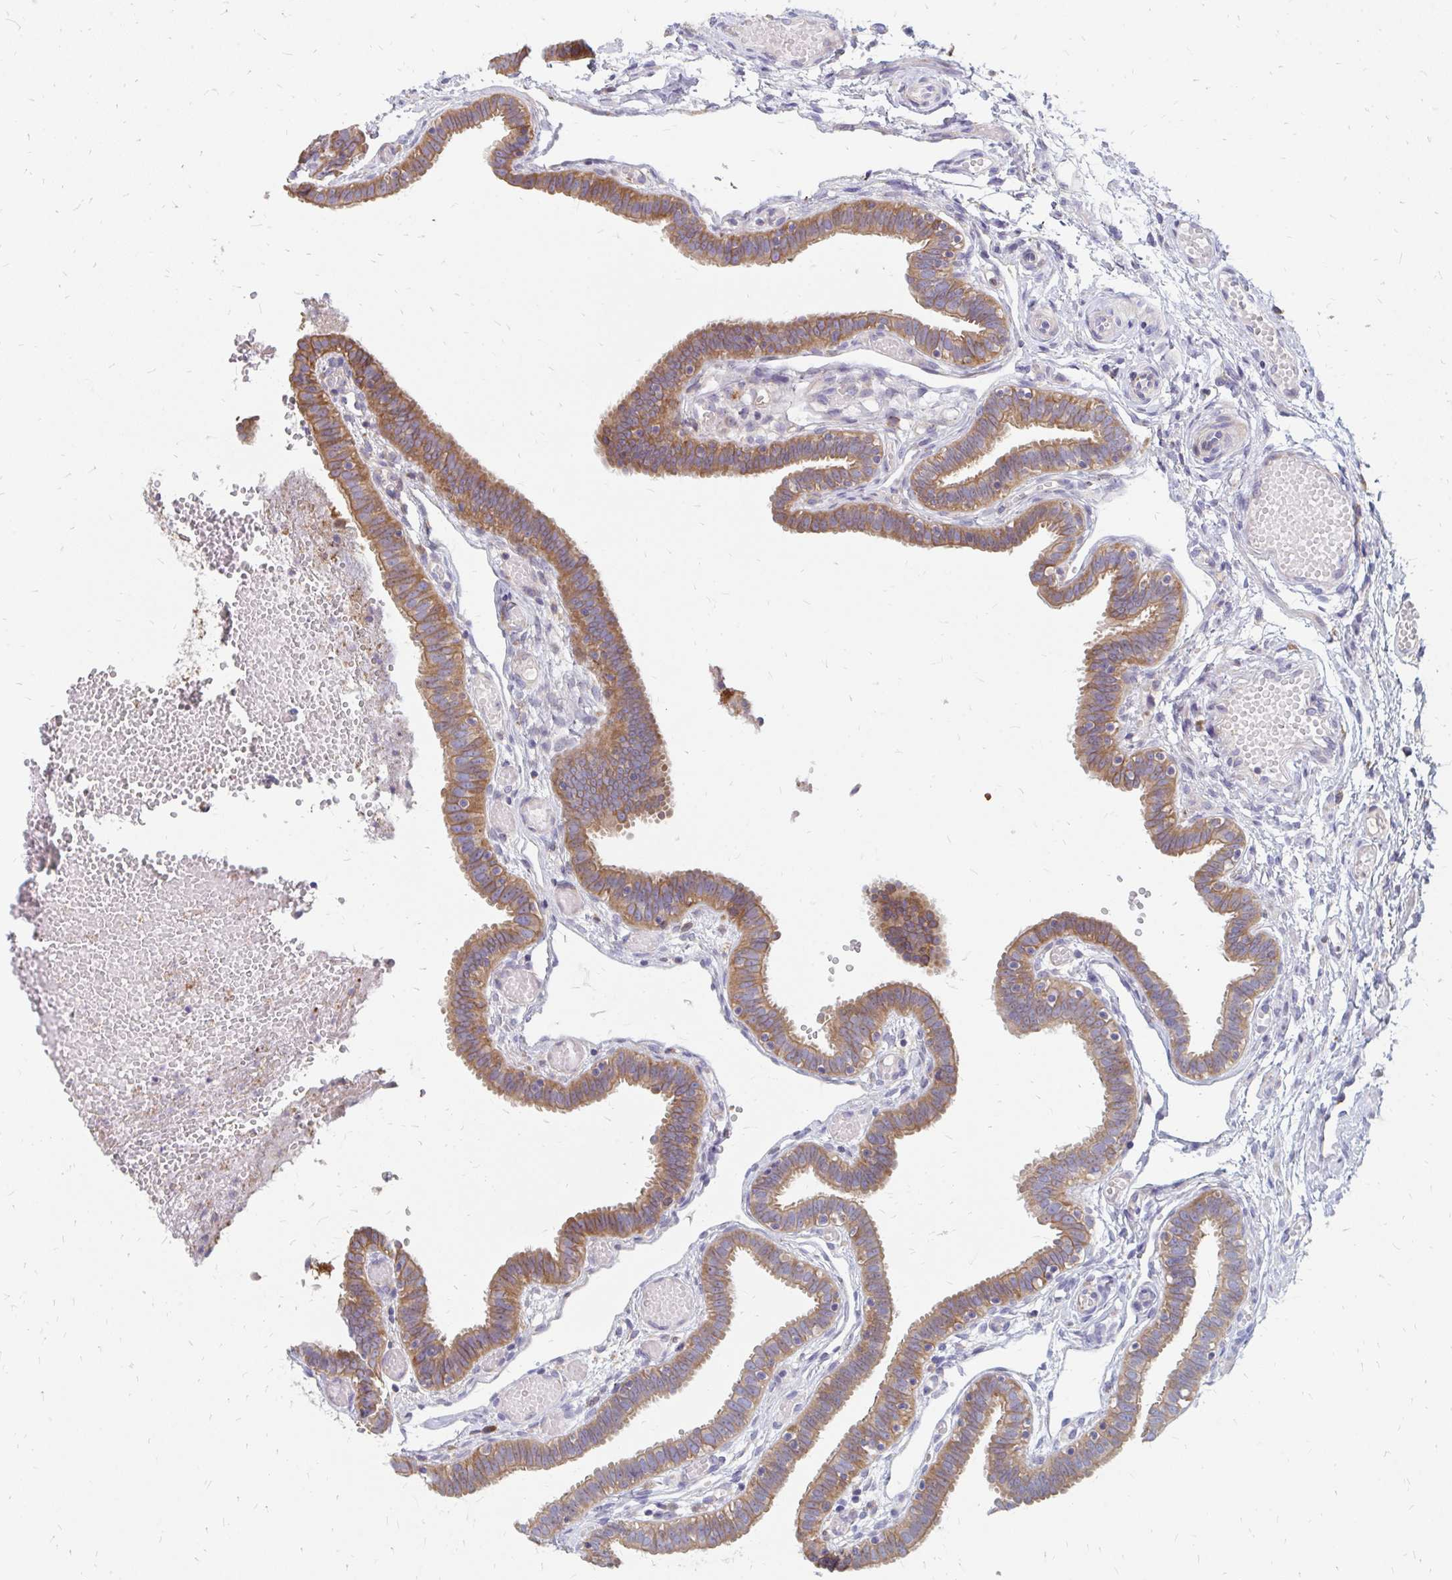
{"staining": {"intensity": "moderate", "quantity": ">75%", "location": "cytoplasmic/membranous"}, "tissue": "fallopian tube", "cell_type": "Glandular cells", "image_type": "normal", "snomed": [{"axis": "morphology", "description": "Normal tissue, NOS"}, {"axis": "topography", "description": "Fallopian tube"}], "caption": "The histopathology image exhibits immunohistochemical staining of benign fallopian tube. There is moderate cytoplasmic/membranous positivity is identified in approximately >75% of glandular cells.", "gene": "PPP1R13L", "patient": {"sex": "female", "age": 37}}